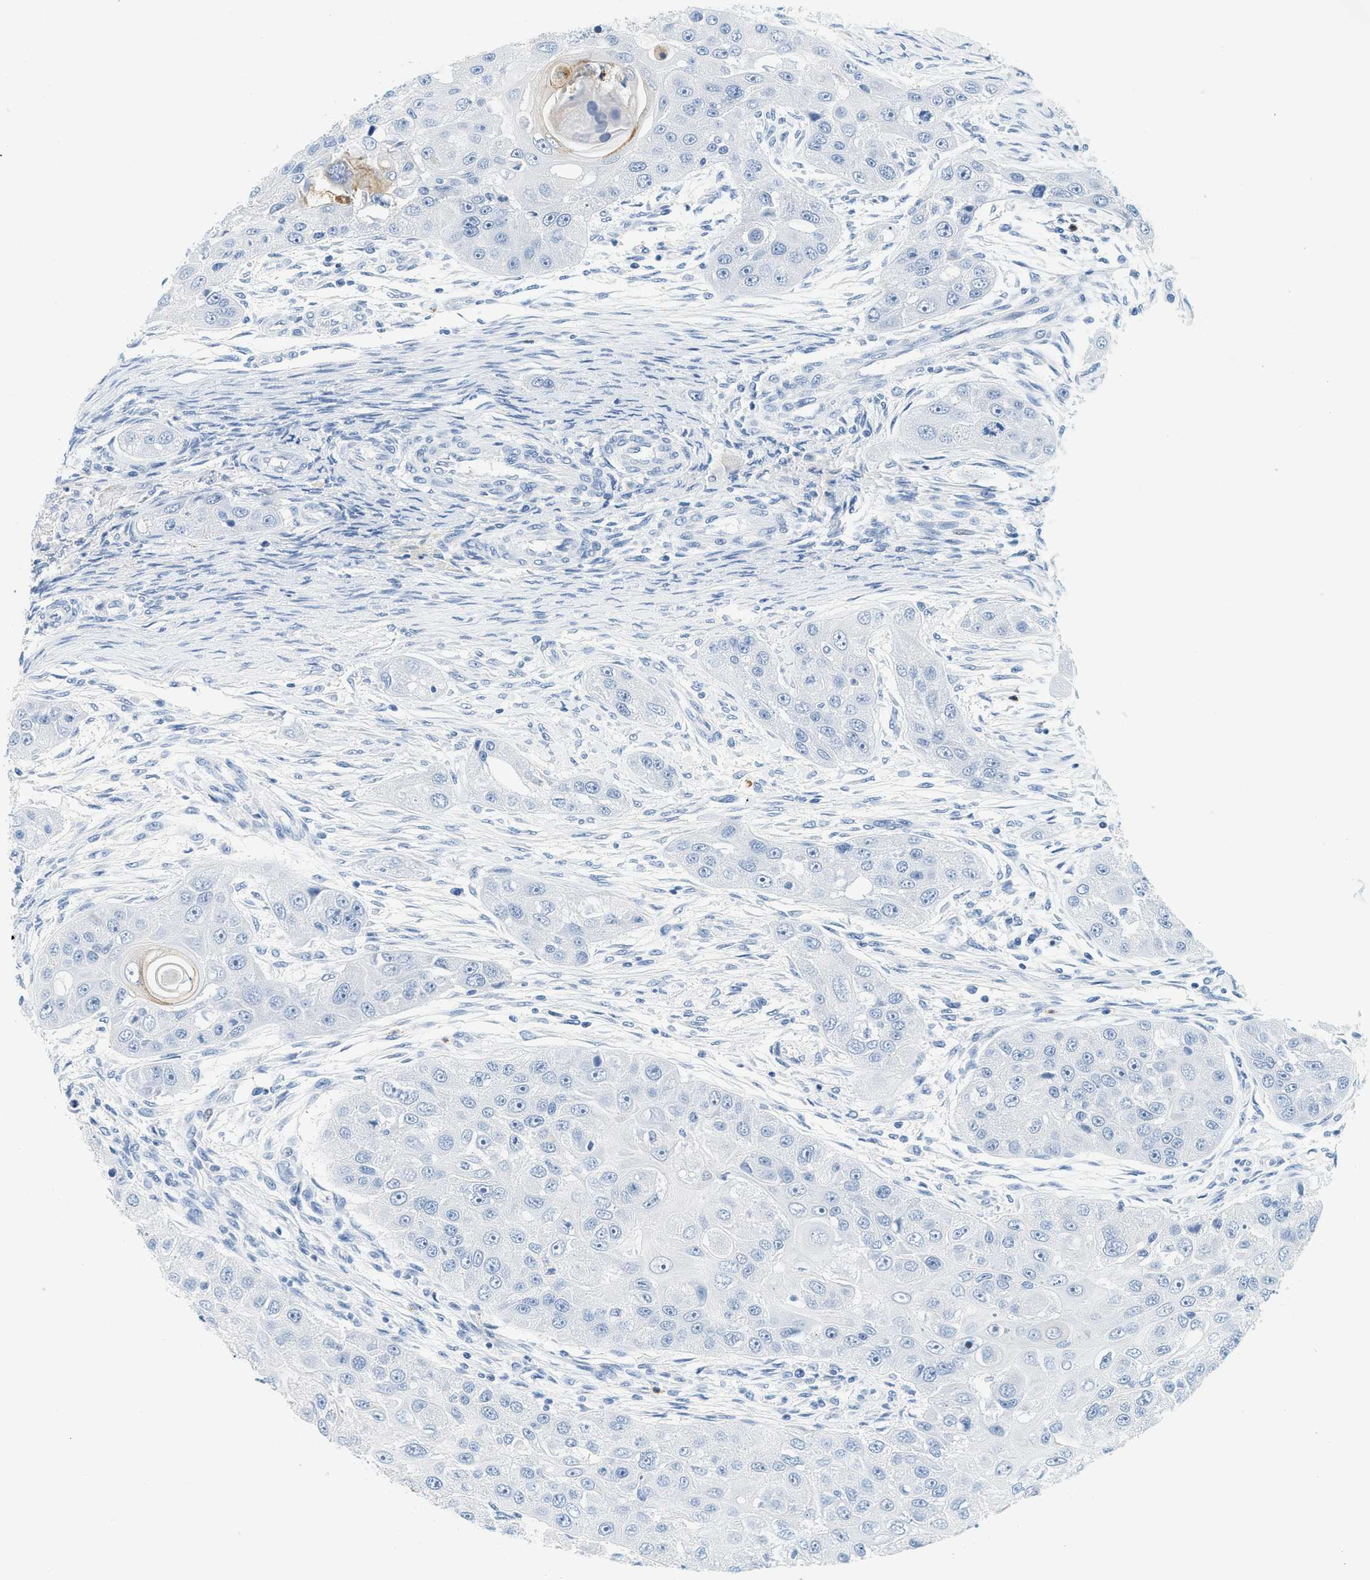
{"staining": {"intensity": "weak", "quantity": "<25%", "location": "cytoplasmic/membranous"}, "tissue": "head and neck cancer", "cell_type": "Tumor cells", "image_type": "cancer", "snomed": [{"axis": "morphology", "description": "Normal tissue, NOS"}, {"axis": "morphology", "description": "Squamous cell carcinoma, NOS"}, {"axis": "topography", "description": "Skeletal muscle"}, {"axis": "topography", "description": "Head-Neck"}], "caption": "High power microscopy image of an immunohistochemistry histopathology image of head and neck squamous cell carcinoma, revealing no significant expression in tumor cells.", "gene": "LCN2", "patient": {"sex": "male", "age": 51}}